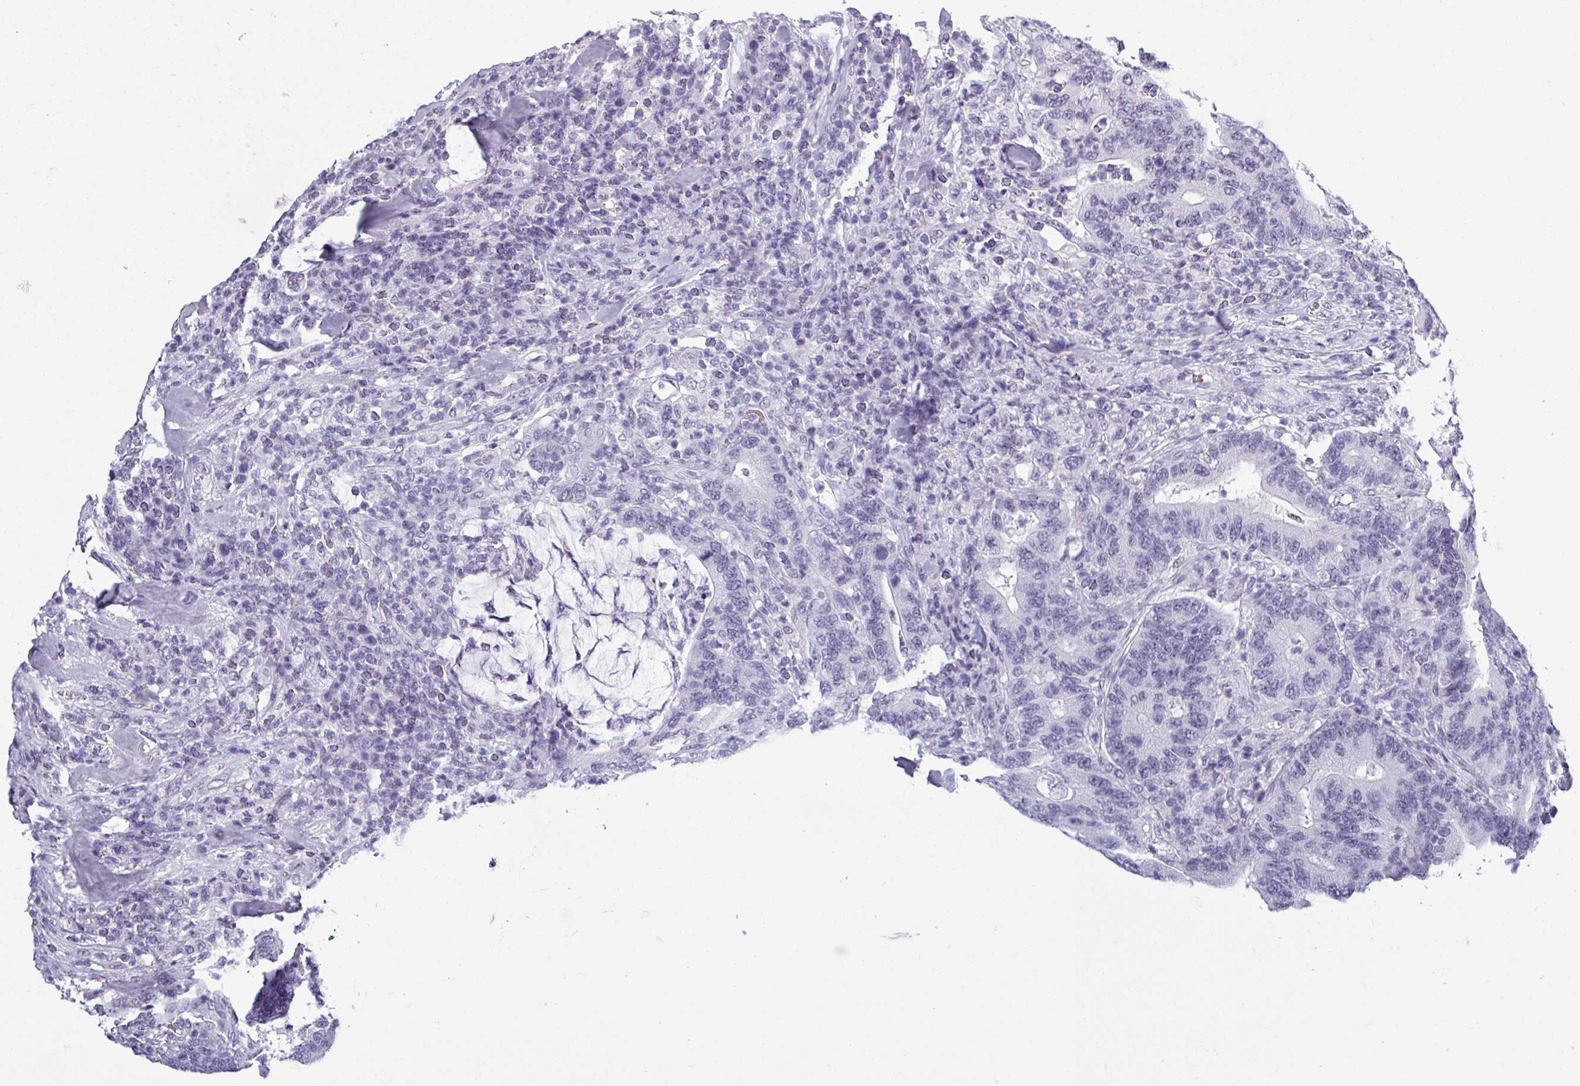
{"staining": {"intensity": "negative", "quantity": "none", "location": "none"}, "tissue": "colorectal cancer", "cell_type": "Tumor cells", "image_type": "cancer", "snomed": [{"axis": "morphology", "description": "Adenocarcinoma, NOS"}, {"axis": "topography", "description": "Colon"}], "caption": "This is an immunohistochemistry (IHC) image of adenocarcinoma (colorectal). There is no positivity in tumor cells.", "gene": "SRGAP1", "patient": {"sex": "female", "age": 66}}